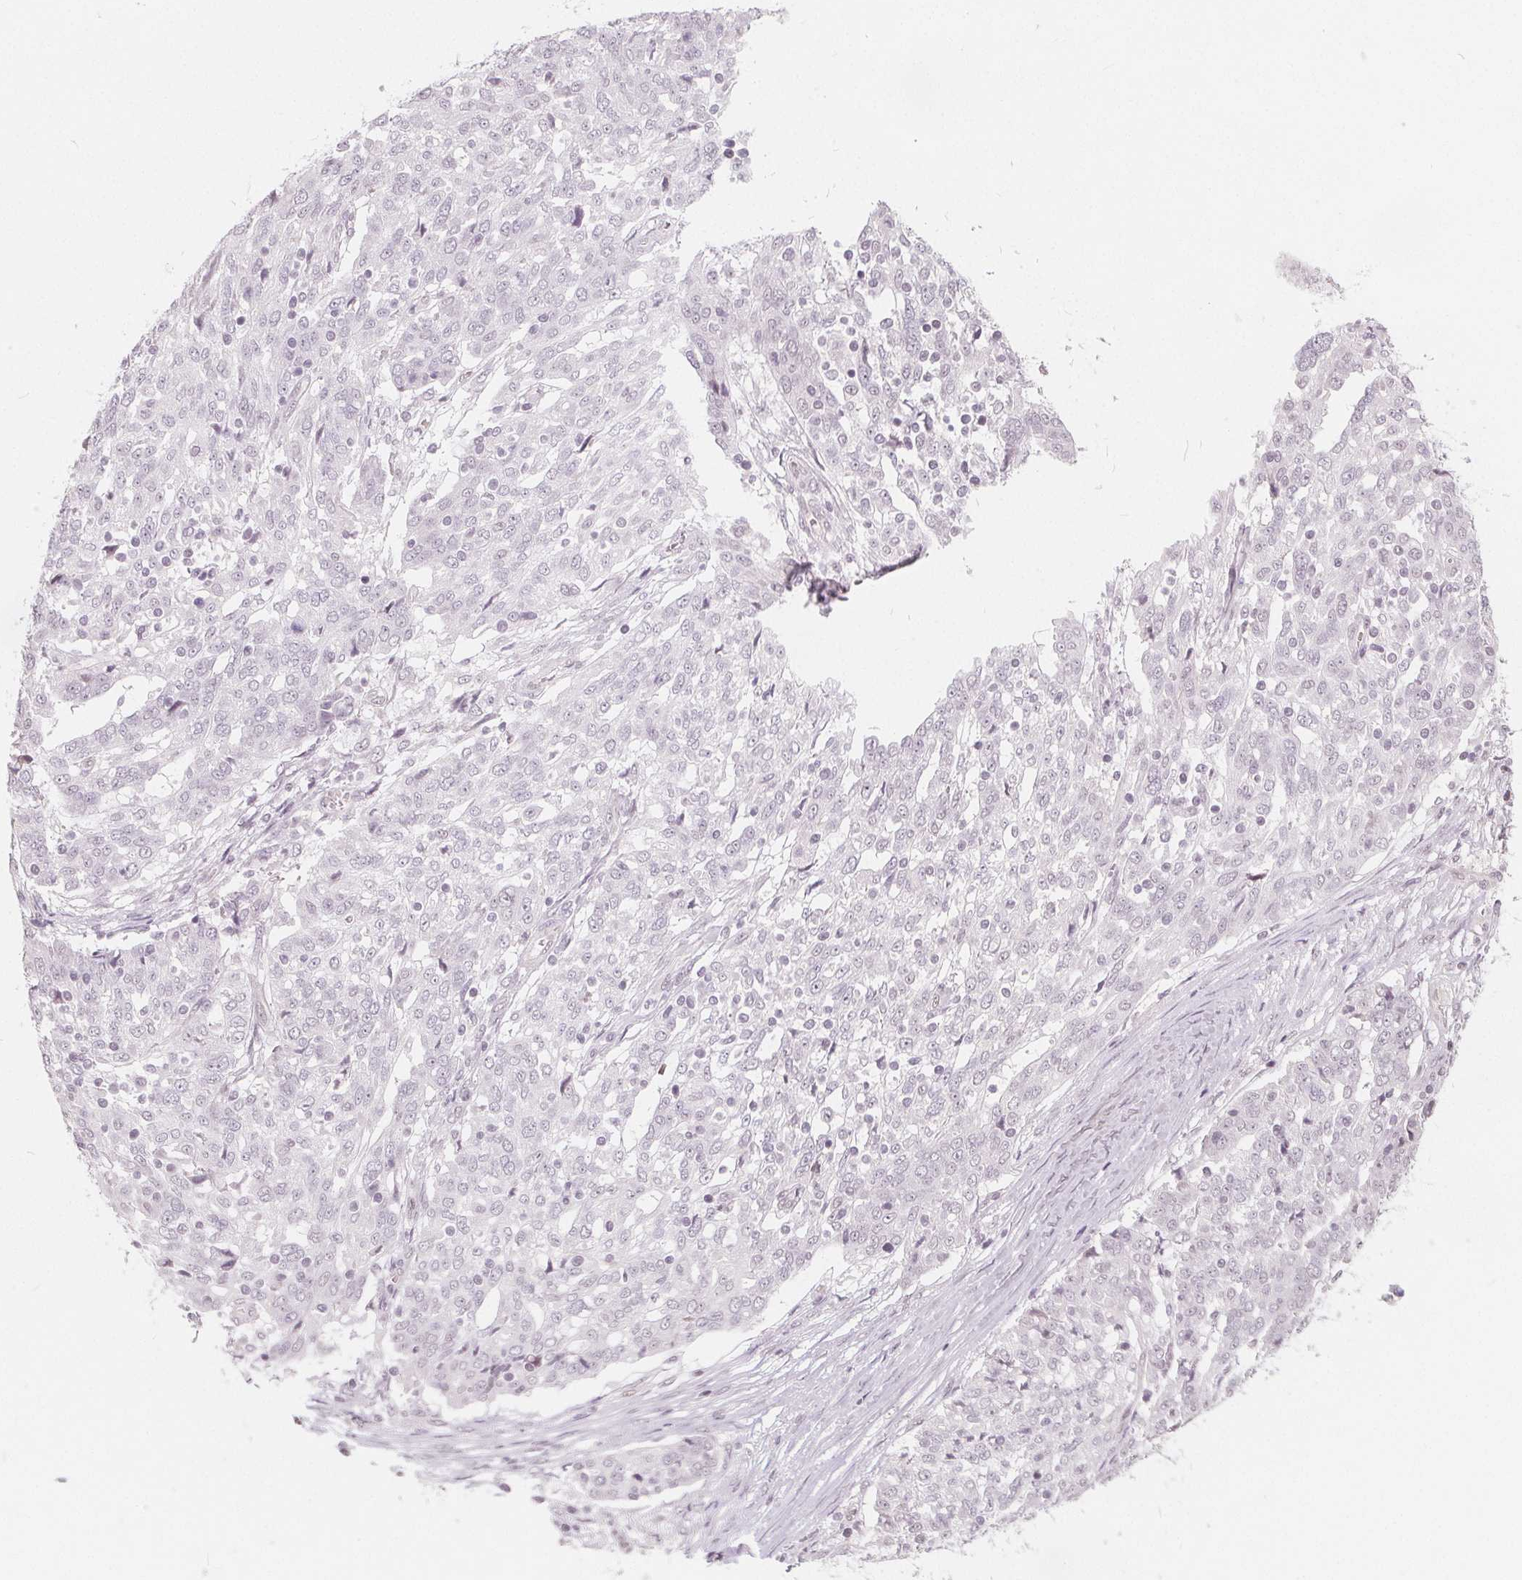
{"staining": {"intensity": "negative", "quantity": "none", "location": "none"}, "tissue": "ovarian cancer", "cell_type": "Tumor cells", "image_type": "cancer", "snomed": [{"axis": "morphology", "description": "Cystadenocarcinoma, serous, NOS"}, {"axis": "topography", "description": "Ovary"}], "caption": "High power microscopy micrograph of an immunohistochemistry (IHC) micrograph of serous cystadenocarcinoma (ovarian), revealing no significant positivity in tumor cells. (DAB (3,3'-diaminobenzidine) immunohistochemistry with hematoxylin counter stain).", "gene": "NUP210L", "patient": {"sex": "female", "age": 67}}